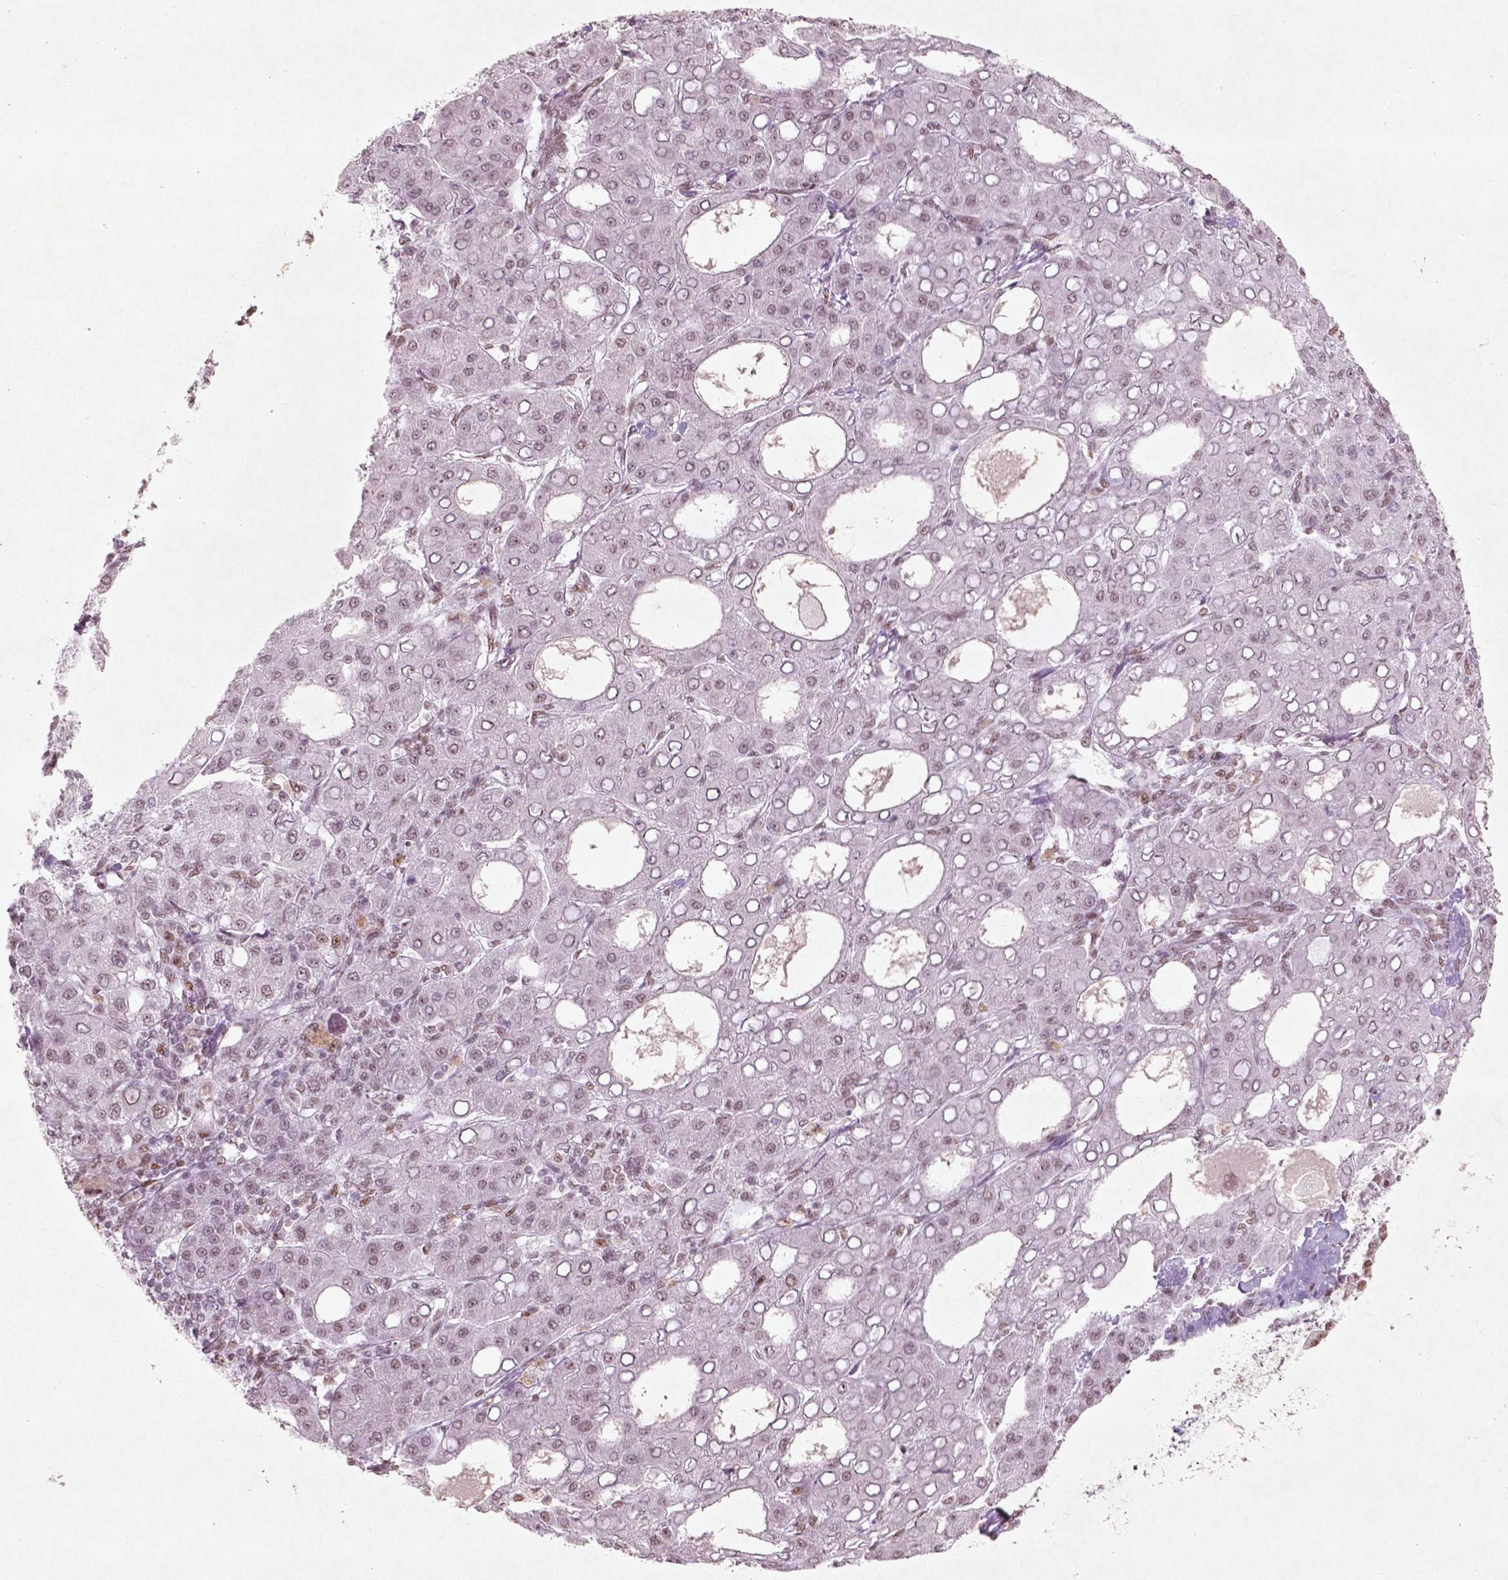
{"staining": {"intensity": "weak", "quantity": ">75%", "location": "nuclear"}, "tissue": "liver cancer", "cell_type": "Tumor cells", "image_type": "cancer", "snomed": [{"axis": "morphology", "description": "Carcinoma, Hepatocellular, NOS"}, {"axis": "topography", "description": "Liver"}], "caption": "The immunohistochemical stain shows weak nuclear positivity in tumor cells of hepatocellular carcinoma (liver) tissue.", "gene": "HMG20B", "patient": {"sex": "male", "age": 65}}